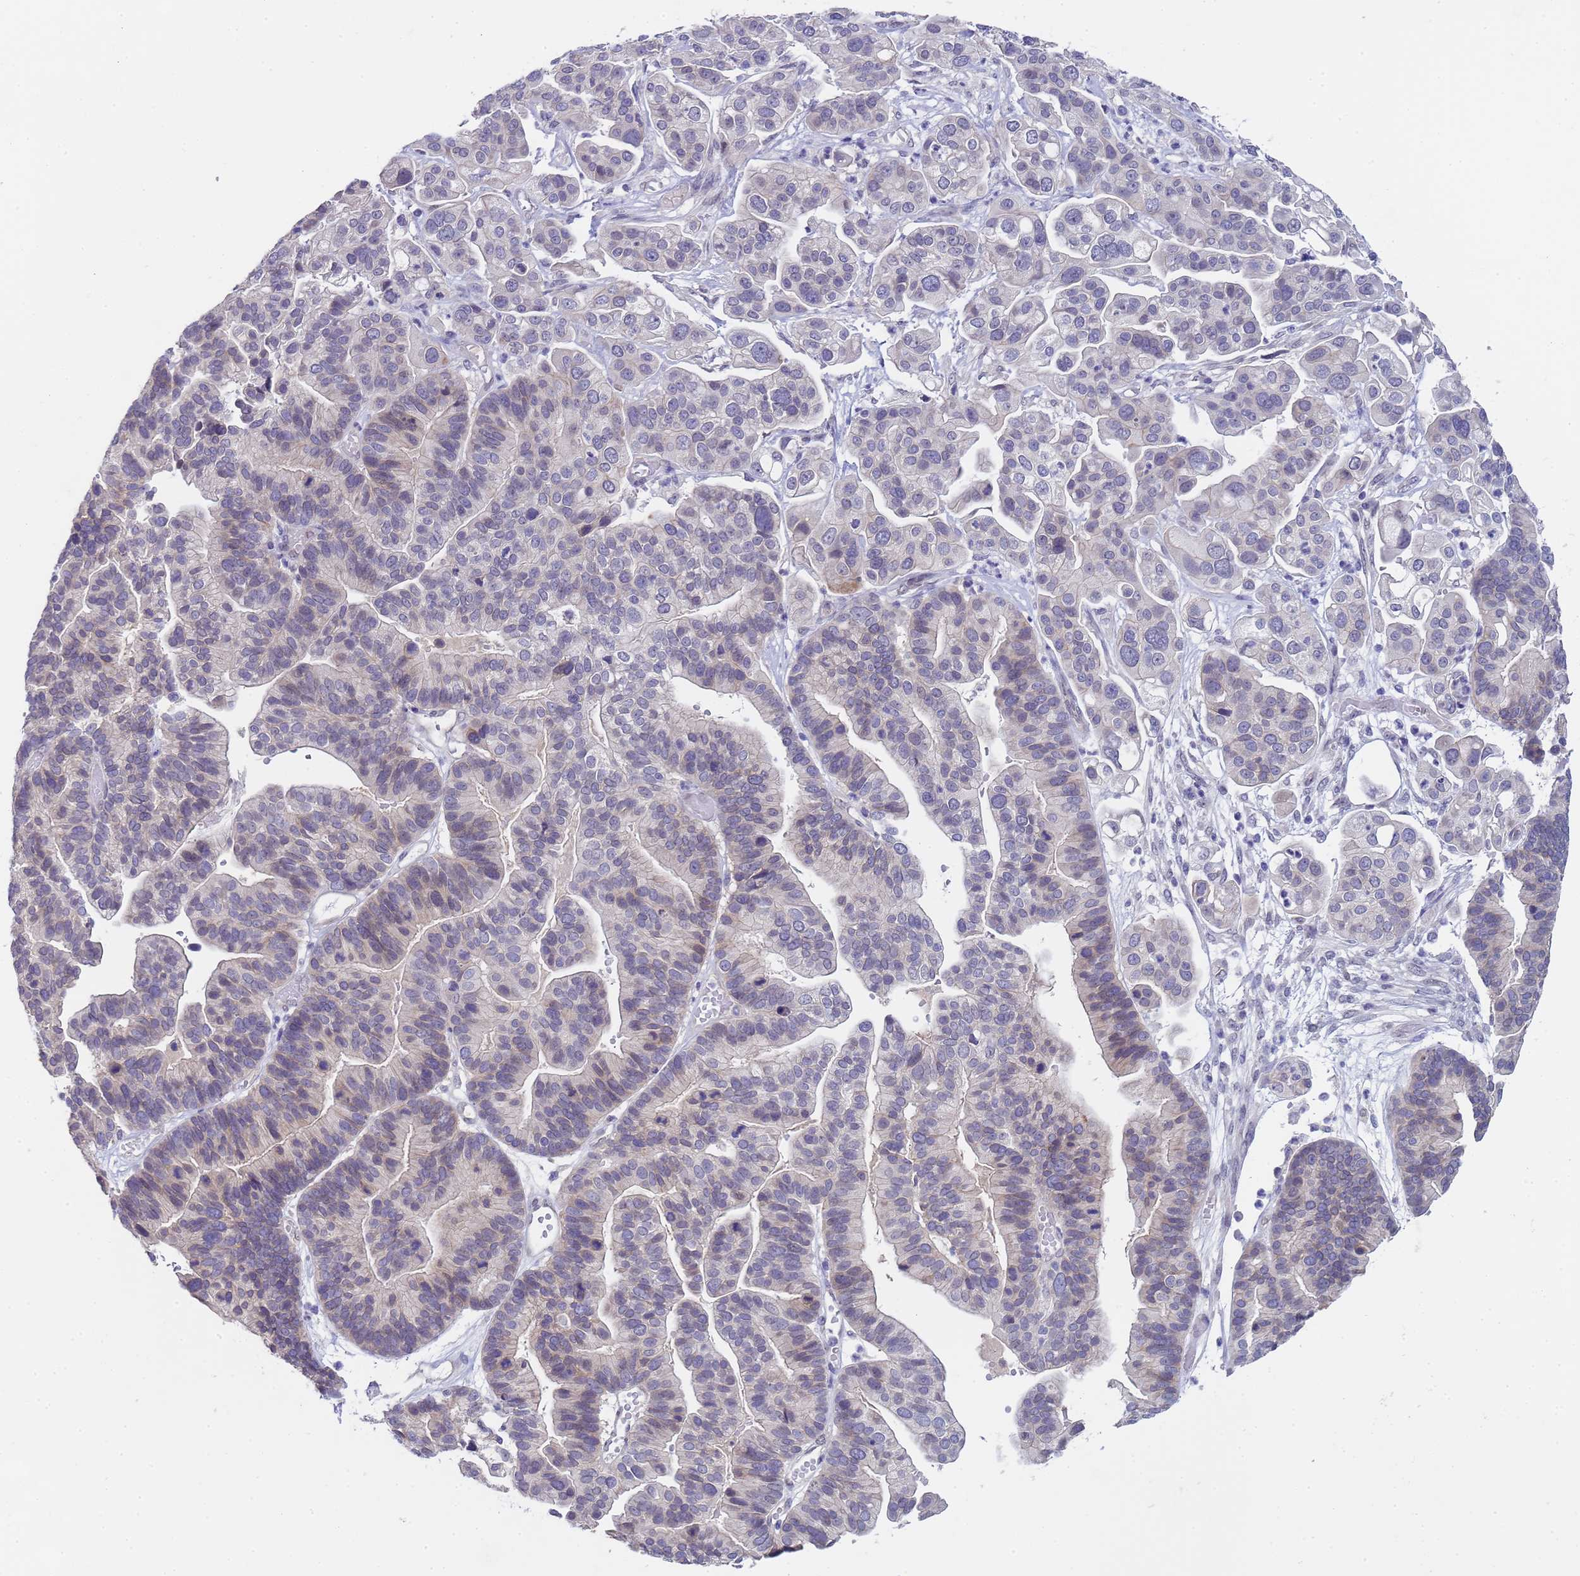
{"staining": {"intensity": "negative", "quantity": "none", "location": "none"}, "tissue": "ovarian cancer", "cell_type": "Tumor cells", "image_type": "cancer", "snomed": [{"axis": "morphology", "description": "Cystadenocarcinoma, serous, NOS"}, {"axis": "topography", "description": "Ovary"}], "caption": "IHC of human ovarian cancer displays no staining in tumor cells.", "gene": "TRMT10A", "patient": {"sex": "female", "age": 56}}